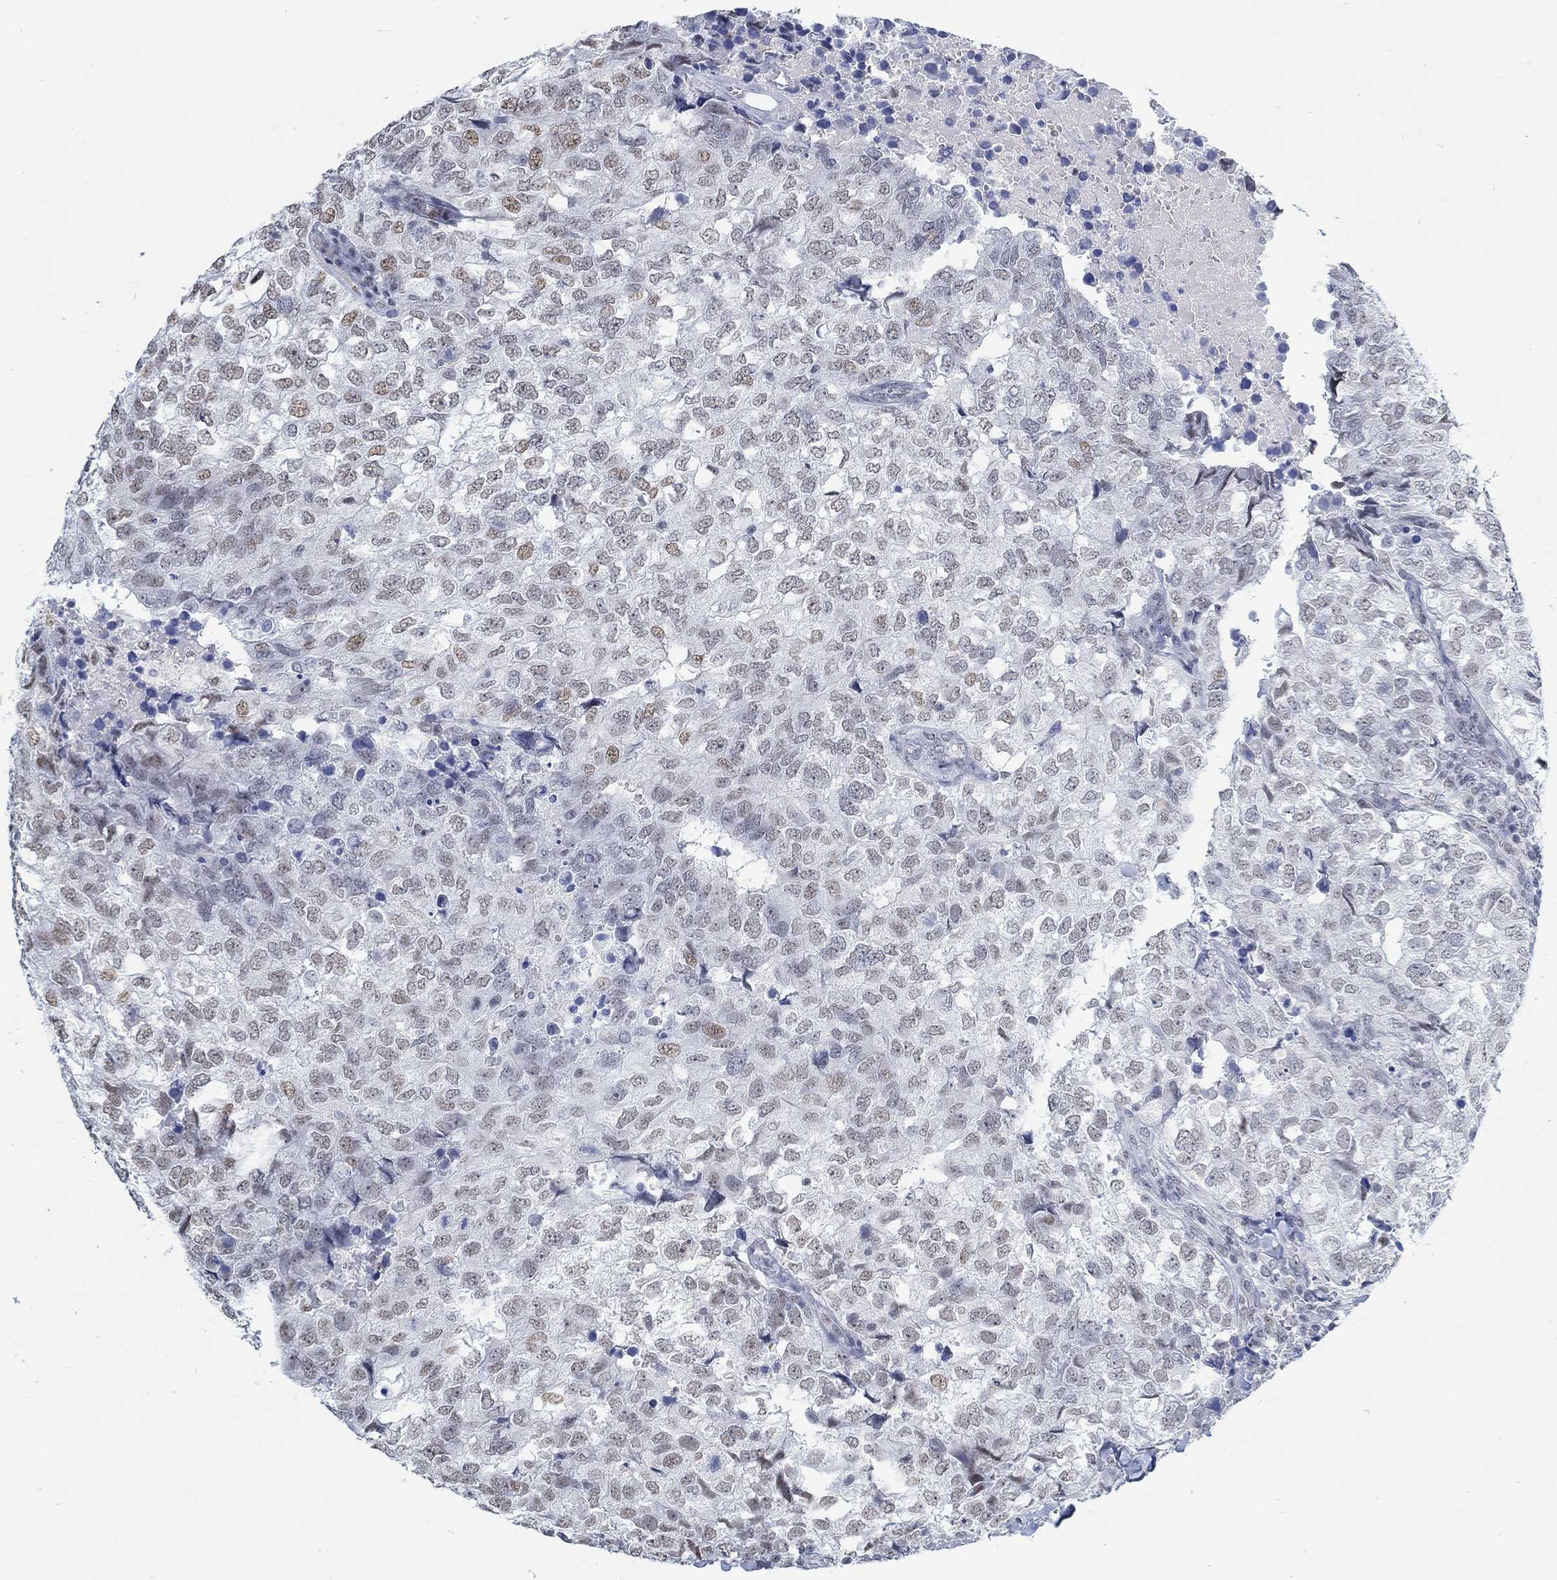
{"staining": {"intensity": "weak", "quantity": "<25%", "location": "nuclear"}, "tissue": "breast cancer", "cell_type": "Tumor cells", "image_type": "cancer", "snomed": [{"axis": "morphology", "description": "Duct carcinoma"}, {"axis": "topography", "description": "Breast"}], "caption": "DAB immunohistochemical staining of breast invasive ductal carcinoma reveals no significant positivity in tumor cells.", "gene": "KCNH8", "patient": {"sex": "female", "age": 30}}